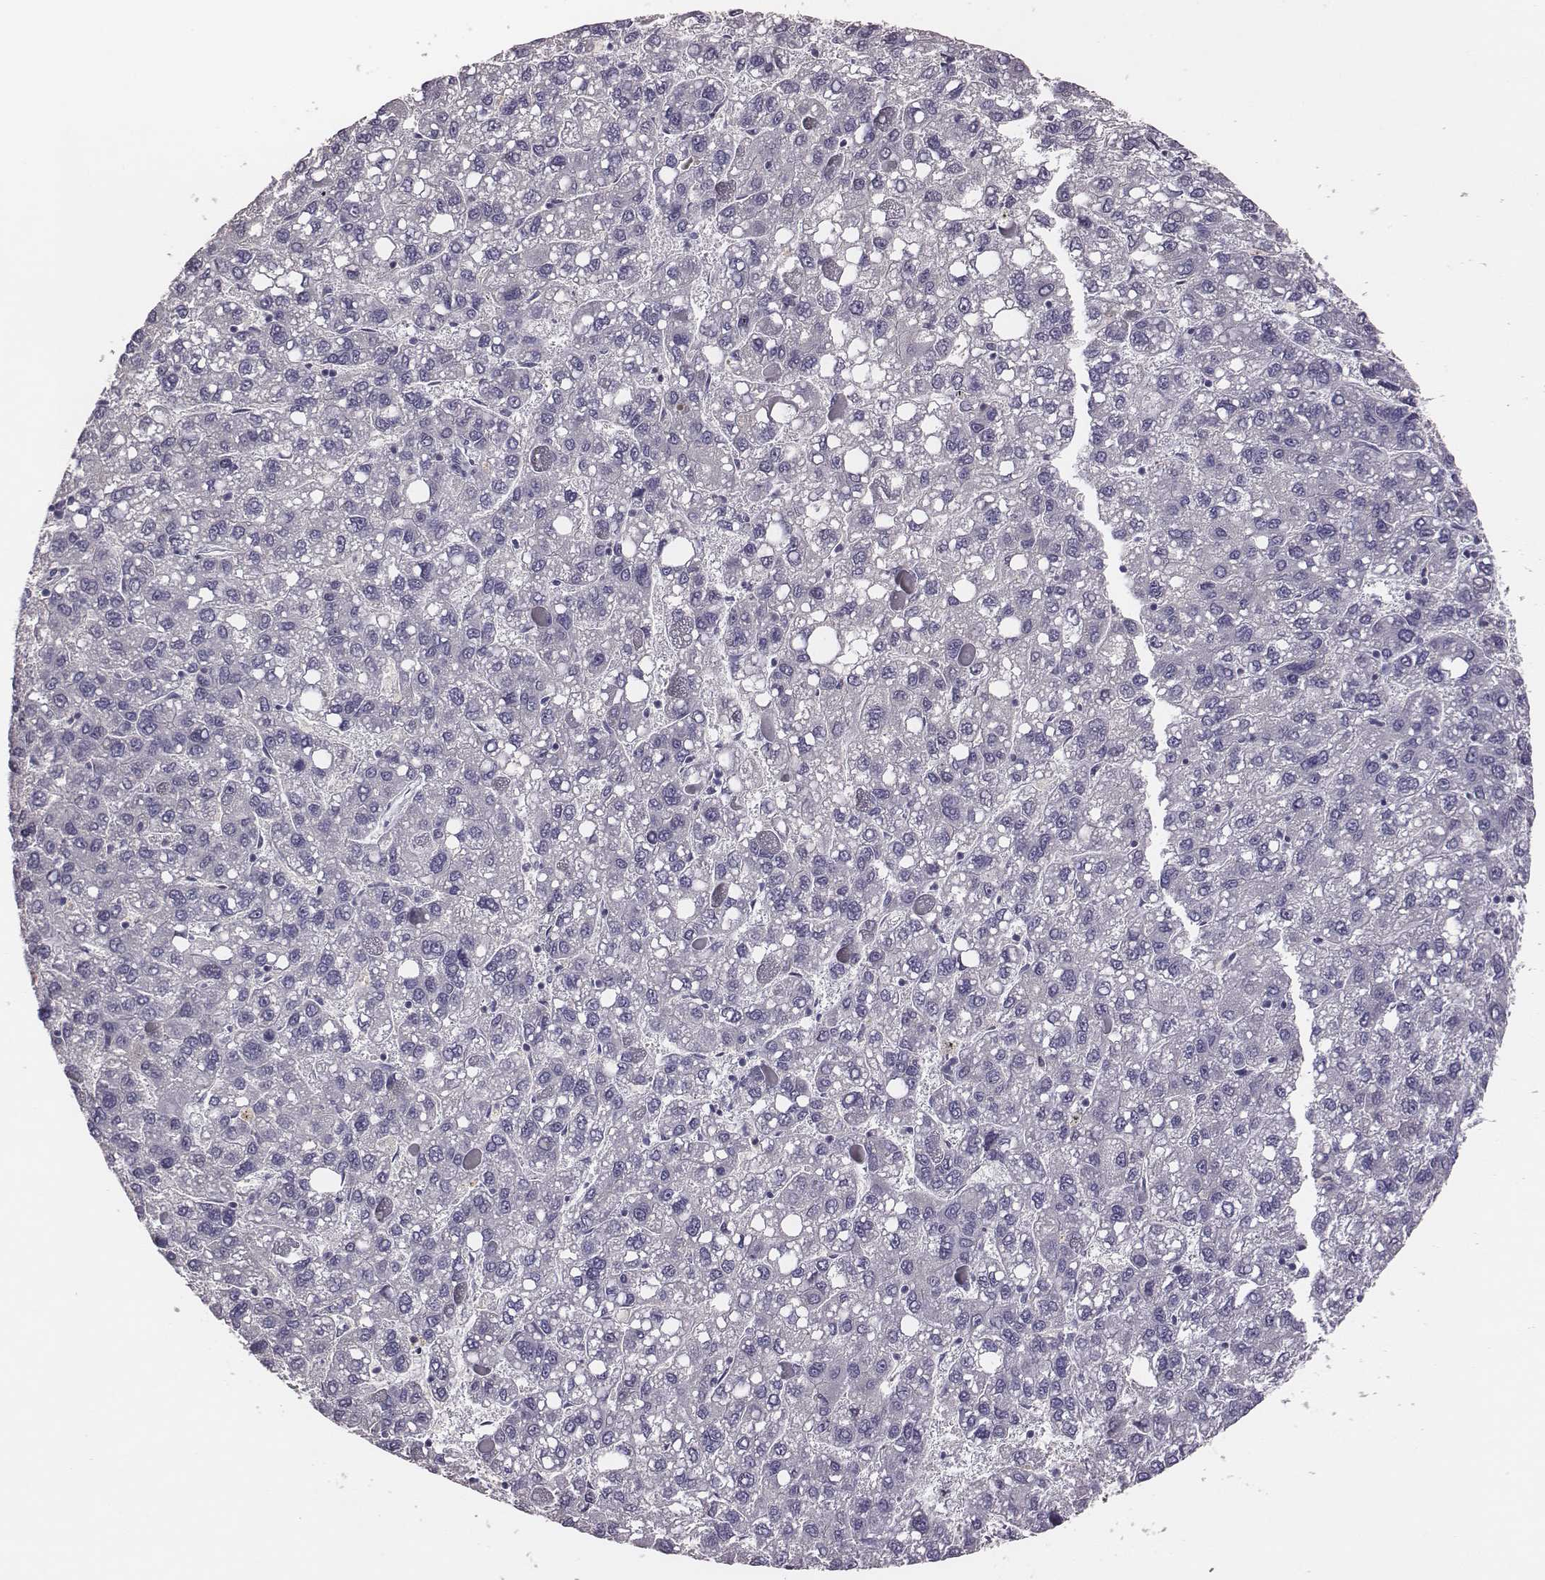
{"staining": {"intensity": "negative", "quantity": "none", "location": "none"}, "tissue": "liver cancer", "cell_type": "Tumor cells", "image_type": "cancer", "snomed": [{"axis": "morphology", "description": "Carcinoma, Hepatocellular, NOS"}, {"axis": "topography", "description": "Liver"}], "caption": "This photomicrograph is of liver cancer stained with immunohistochemistry to label a protein in brown with the nuclei are counter-stained blue. There is no staining in tumor cells.", "gene": "EN1", "patient": {"sex": "female", "age": 82}}